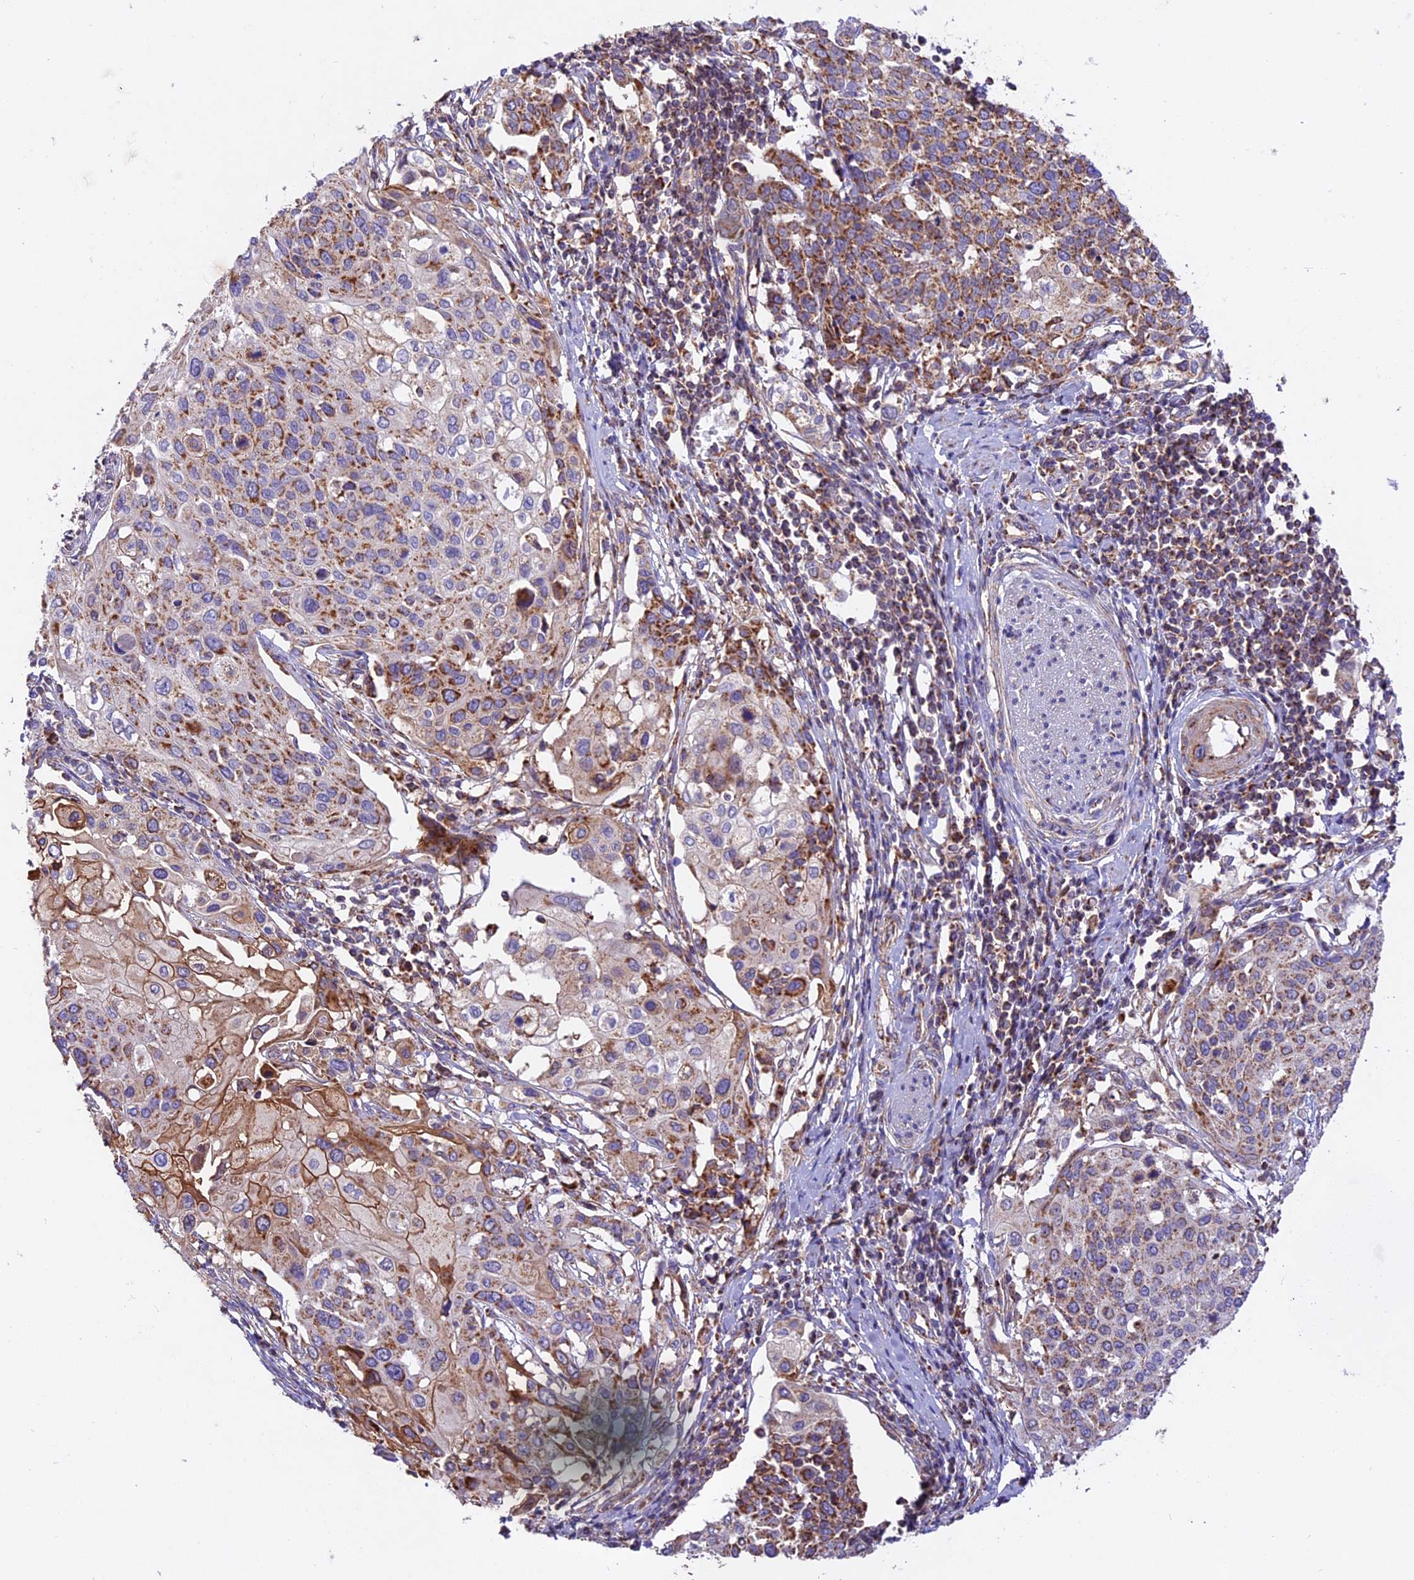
{"staining": {"intensity": "strong", "quantity": "25%-75%", "location": "cytoplasmic/membranous"}, "tissue": "cervical cancer", "cell_type": "Tumor cells", "image_type": "cancer", "snomed": [{"axis": "morphology", "description": "Squamous cell carcinoma, NOS"}, {"axis": "topography", "description": "Cervix"}], "caption": "An immunohistochemistry (IHC) histopathology image of tumor tissue is shown. Protein staining in brown labels strong cytoplasmic/membranous positivity in cervical squamous cell carcinoma within tumor cells.", "gene": "NDUFA8", "patient": {"sex": "female", "age": 44}}